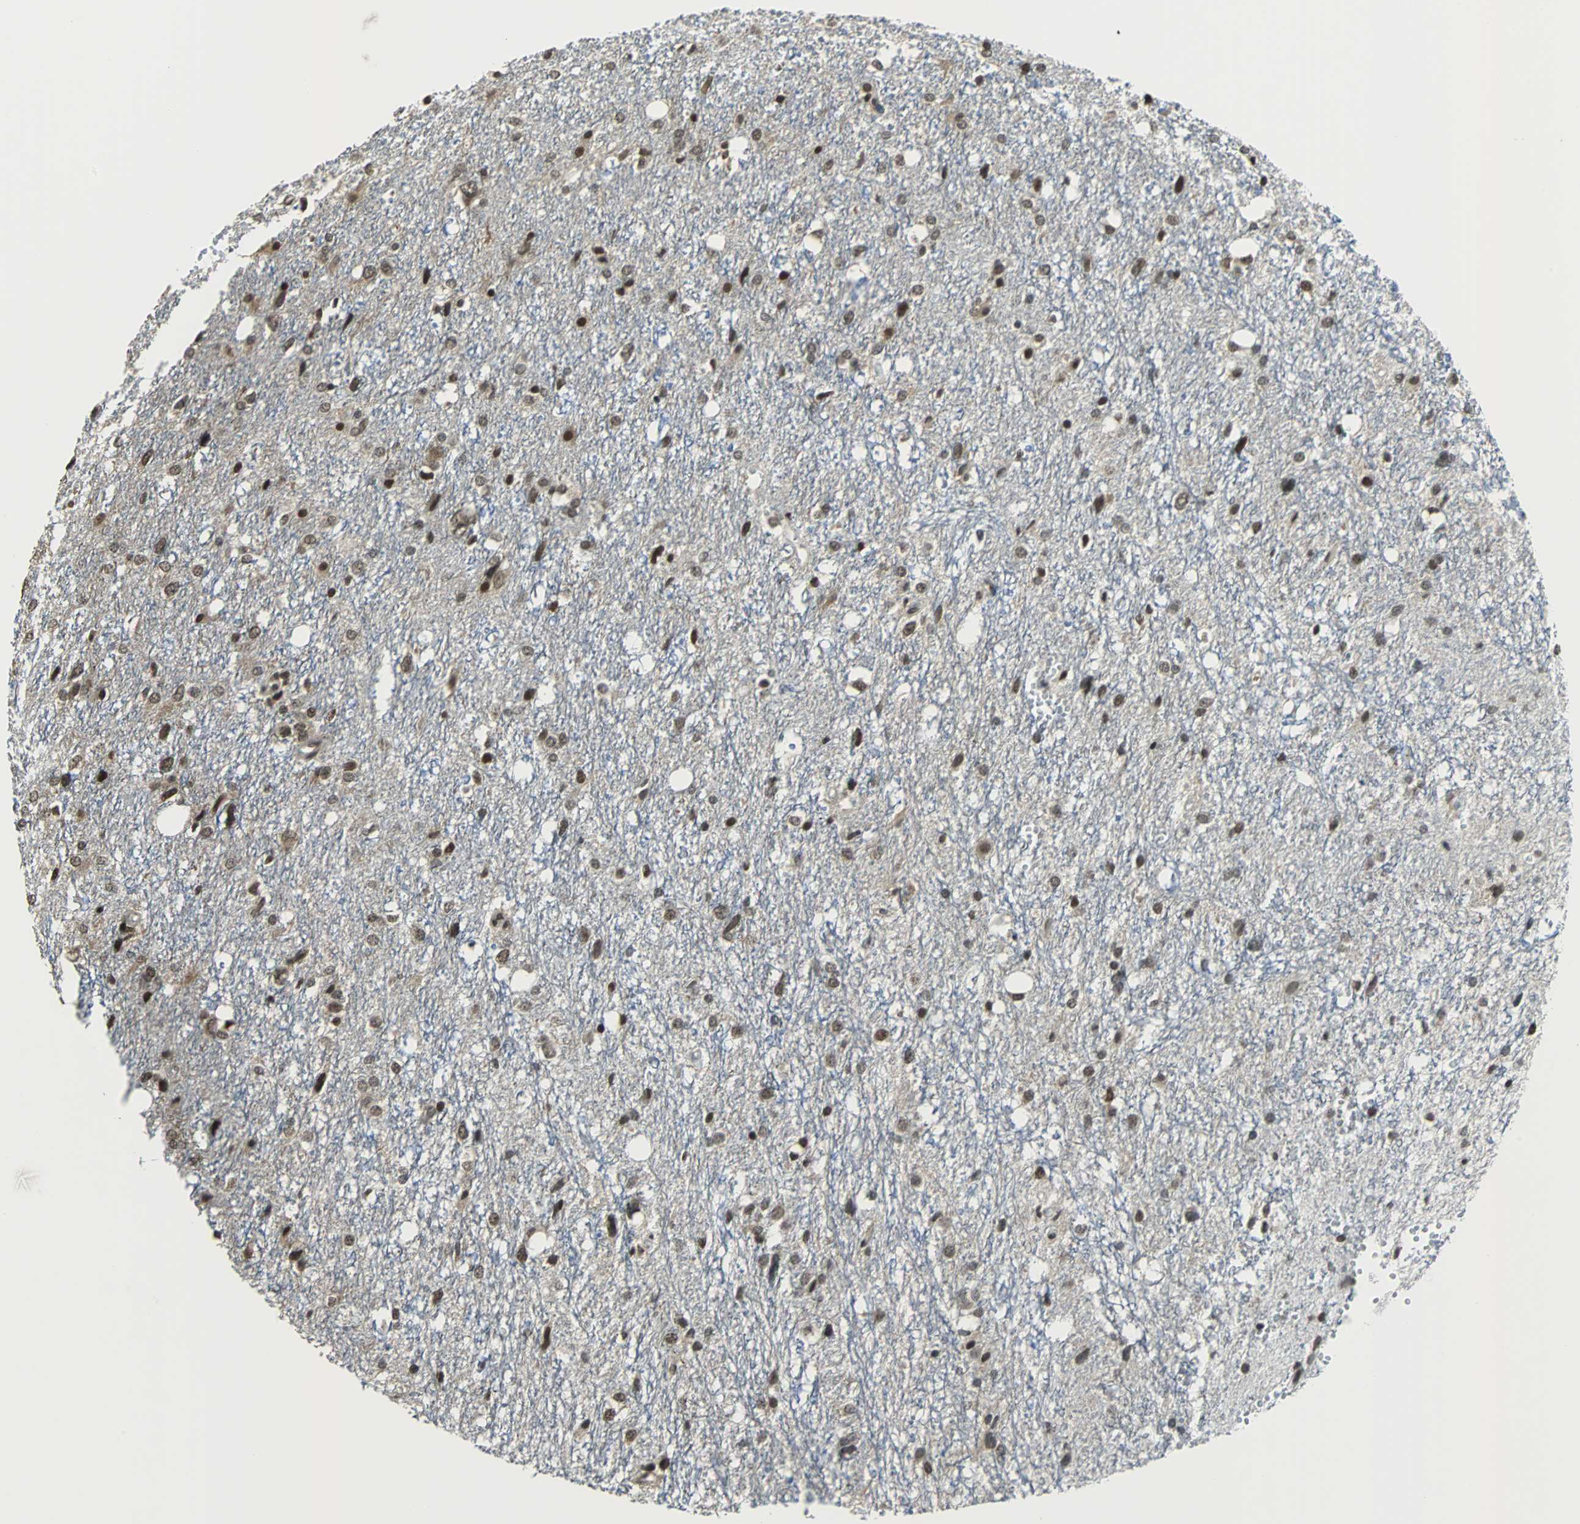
{"staining": {"intensity": "strong", "quantity": ">75%", "location": "cytoplasmic/membranous,nuclear"}, "tissue": "glioma", "cell_type": "Tumor cells", "image_type": "cancer", "snomed": [{"axis": "morphology", "description": "Glioma, malignant, High grade"}, {"axis": "topography", "description": "Brain"}], "caption": "Immunohistochemistry (DAB) staining of malignant high-grade glioma exhibits strong cytoplasmic/membranous and nuclear protein expression in about >75% of tumor cells.", "gene": "REST", "patient": {"sex": "female", "age": 59}}